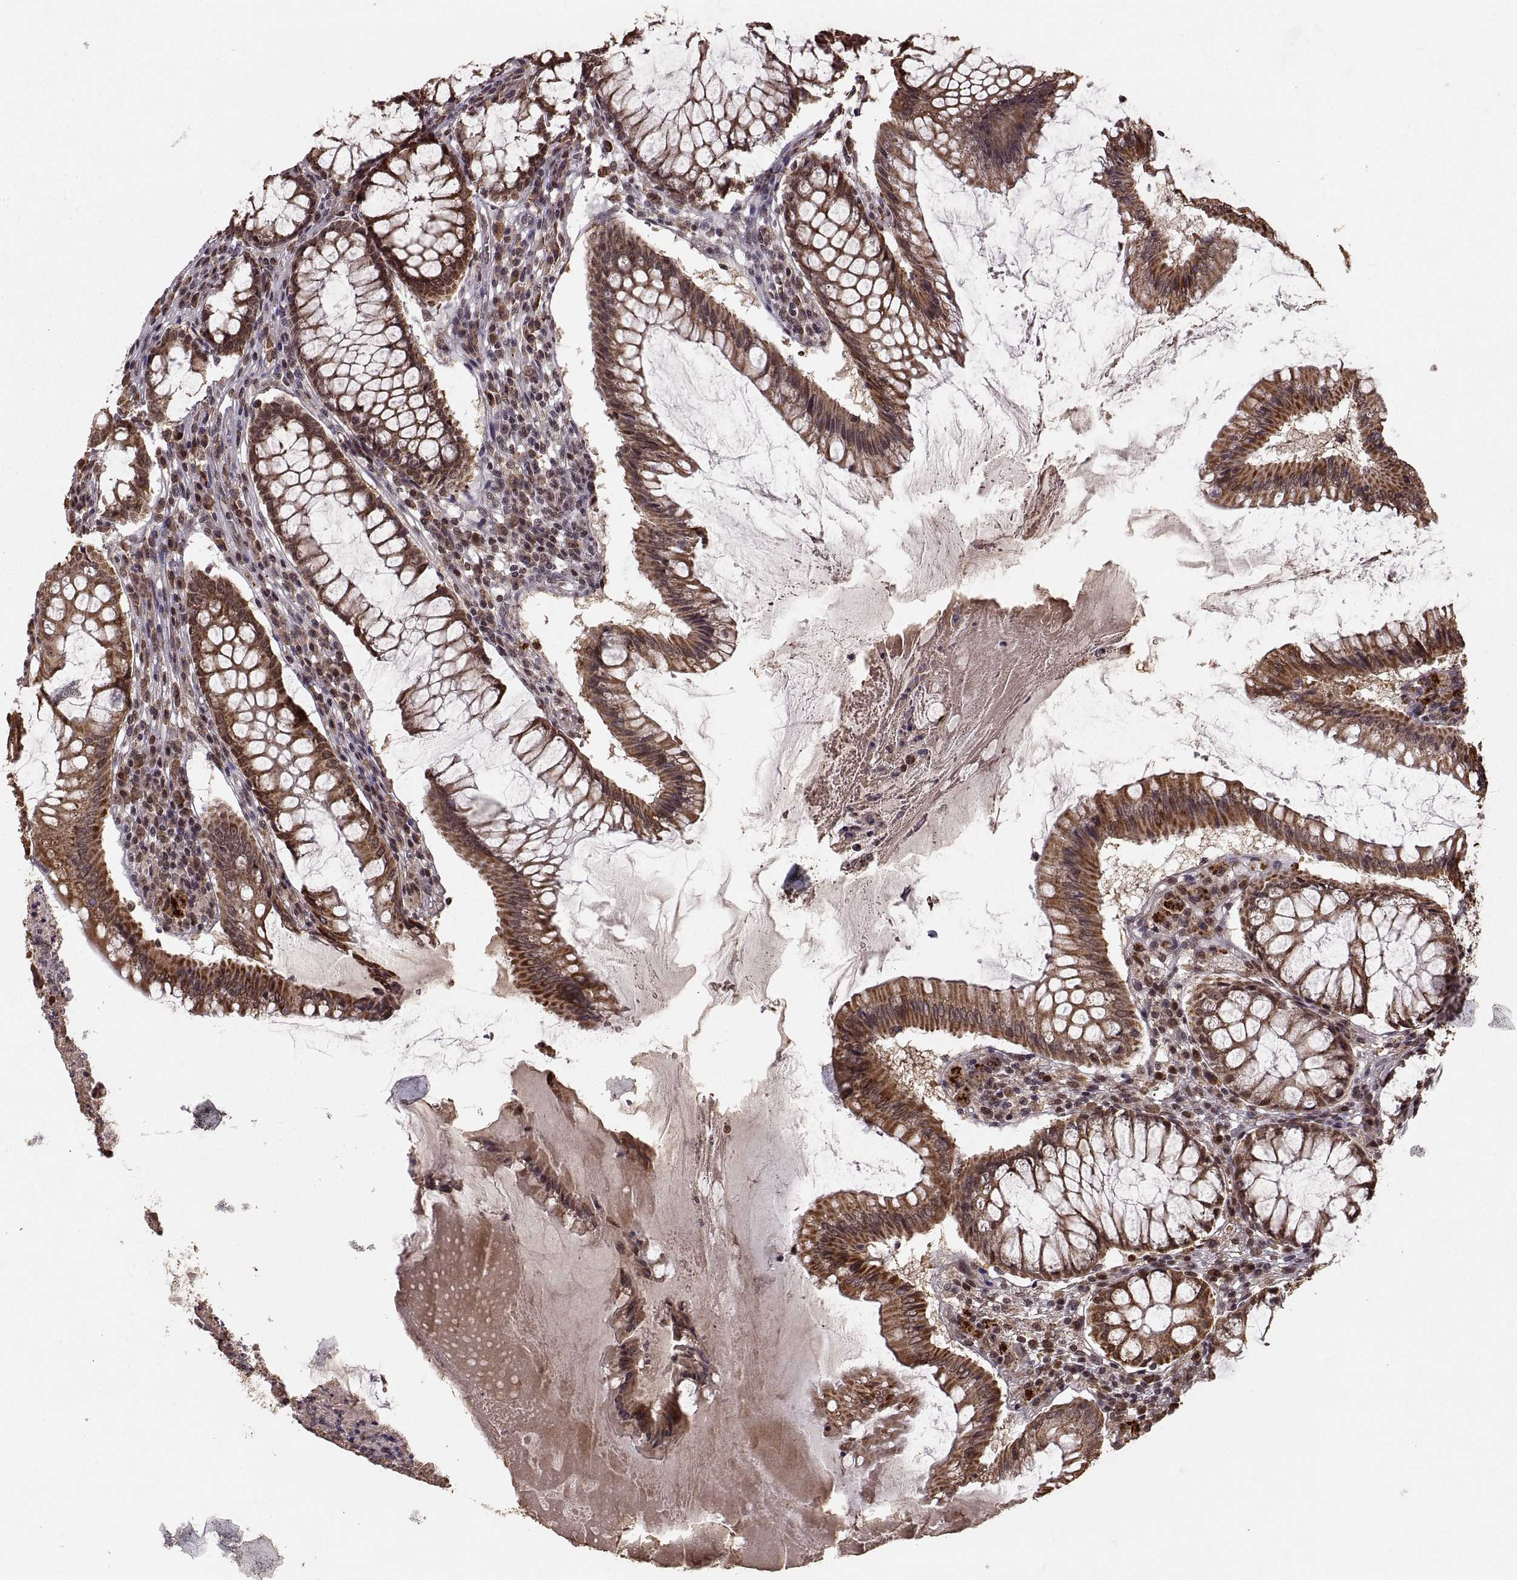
{"staining": {"intensity": "strong", "quantity": ">75%", "location": "cytoplasmic/membranous"}, "tissue": "colorectal cancer", "cell_type": "Tumor cells", "image_type": "cancer", "snomed": [{"axis": "morphology", "description": "Adenocarcinoma, NOS"}, {"axis": "topography", "description": "Colon"}], "caption": "Colorectal cancer was stained to show a protein in brown. There is high levels of strong cytoplasmic/membranous expression in about >75% of tumor cells.", "gene": "RFT1", "patient": {"sex": "female", "age": 70}}